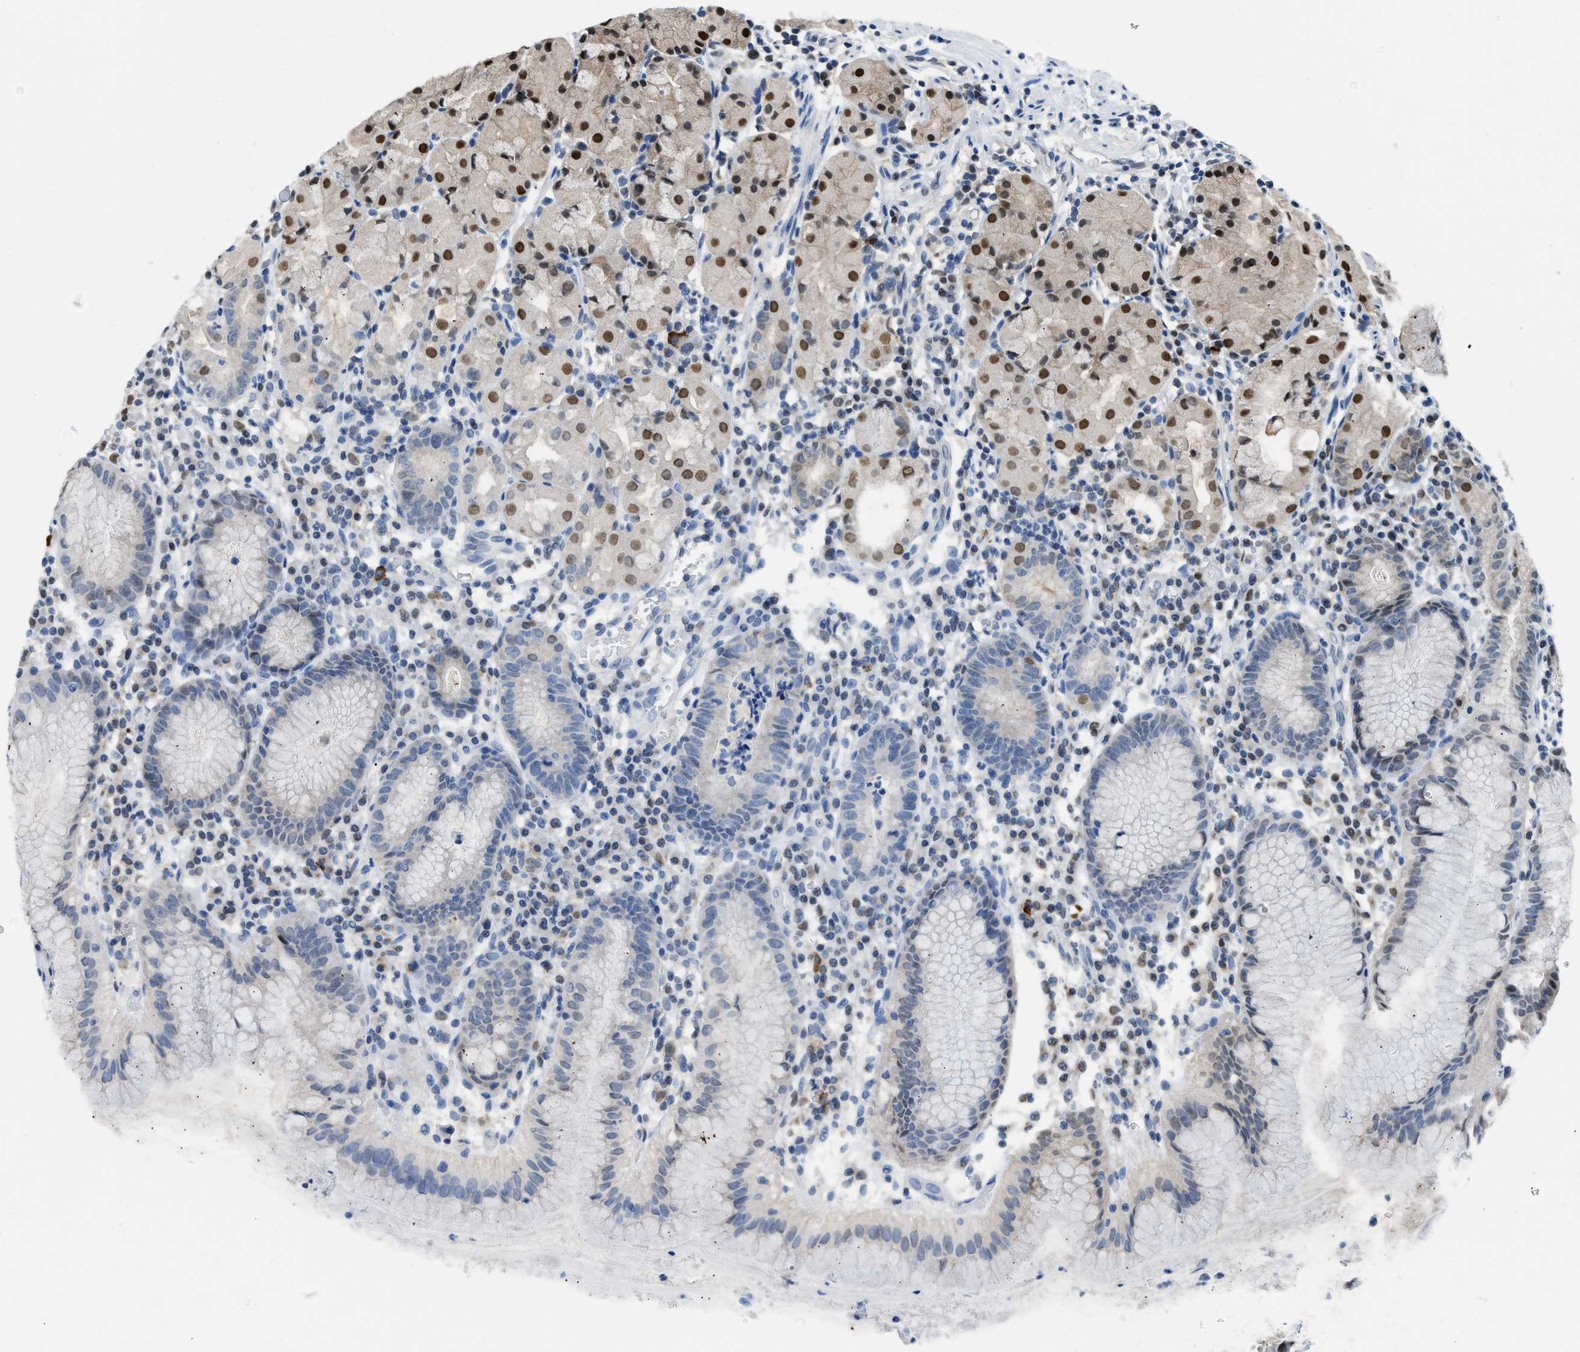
{"staining": {"intensity": "strong", "quantity": "25%-75%", "location": "nuclear"}, "tissue": "stomach", "cell_type": "Glandular cells", "image_type": "normal", "snomed": [{"axis": "morphology", "description": "Normal tissue, NOS"}, {"axis": "topography", "description": "Stomach"}, {"axis": "topography", "description": "Stomach, lower"}], "caption": "Protein expression analysis of benign stomach exhibits strong nuclear positivity in about 25%-75% of glandular cells. (brown staining indicates protein expression, while blue staining denotes nuclei).", "gene": "ALX1", "patient": {"sex": "female", "age": 75}}